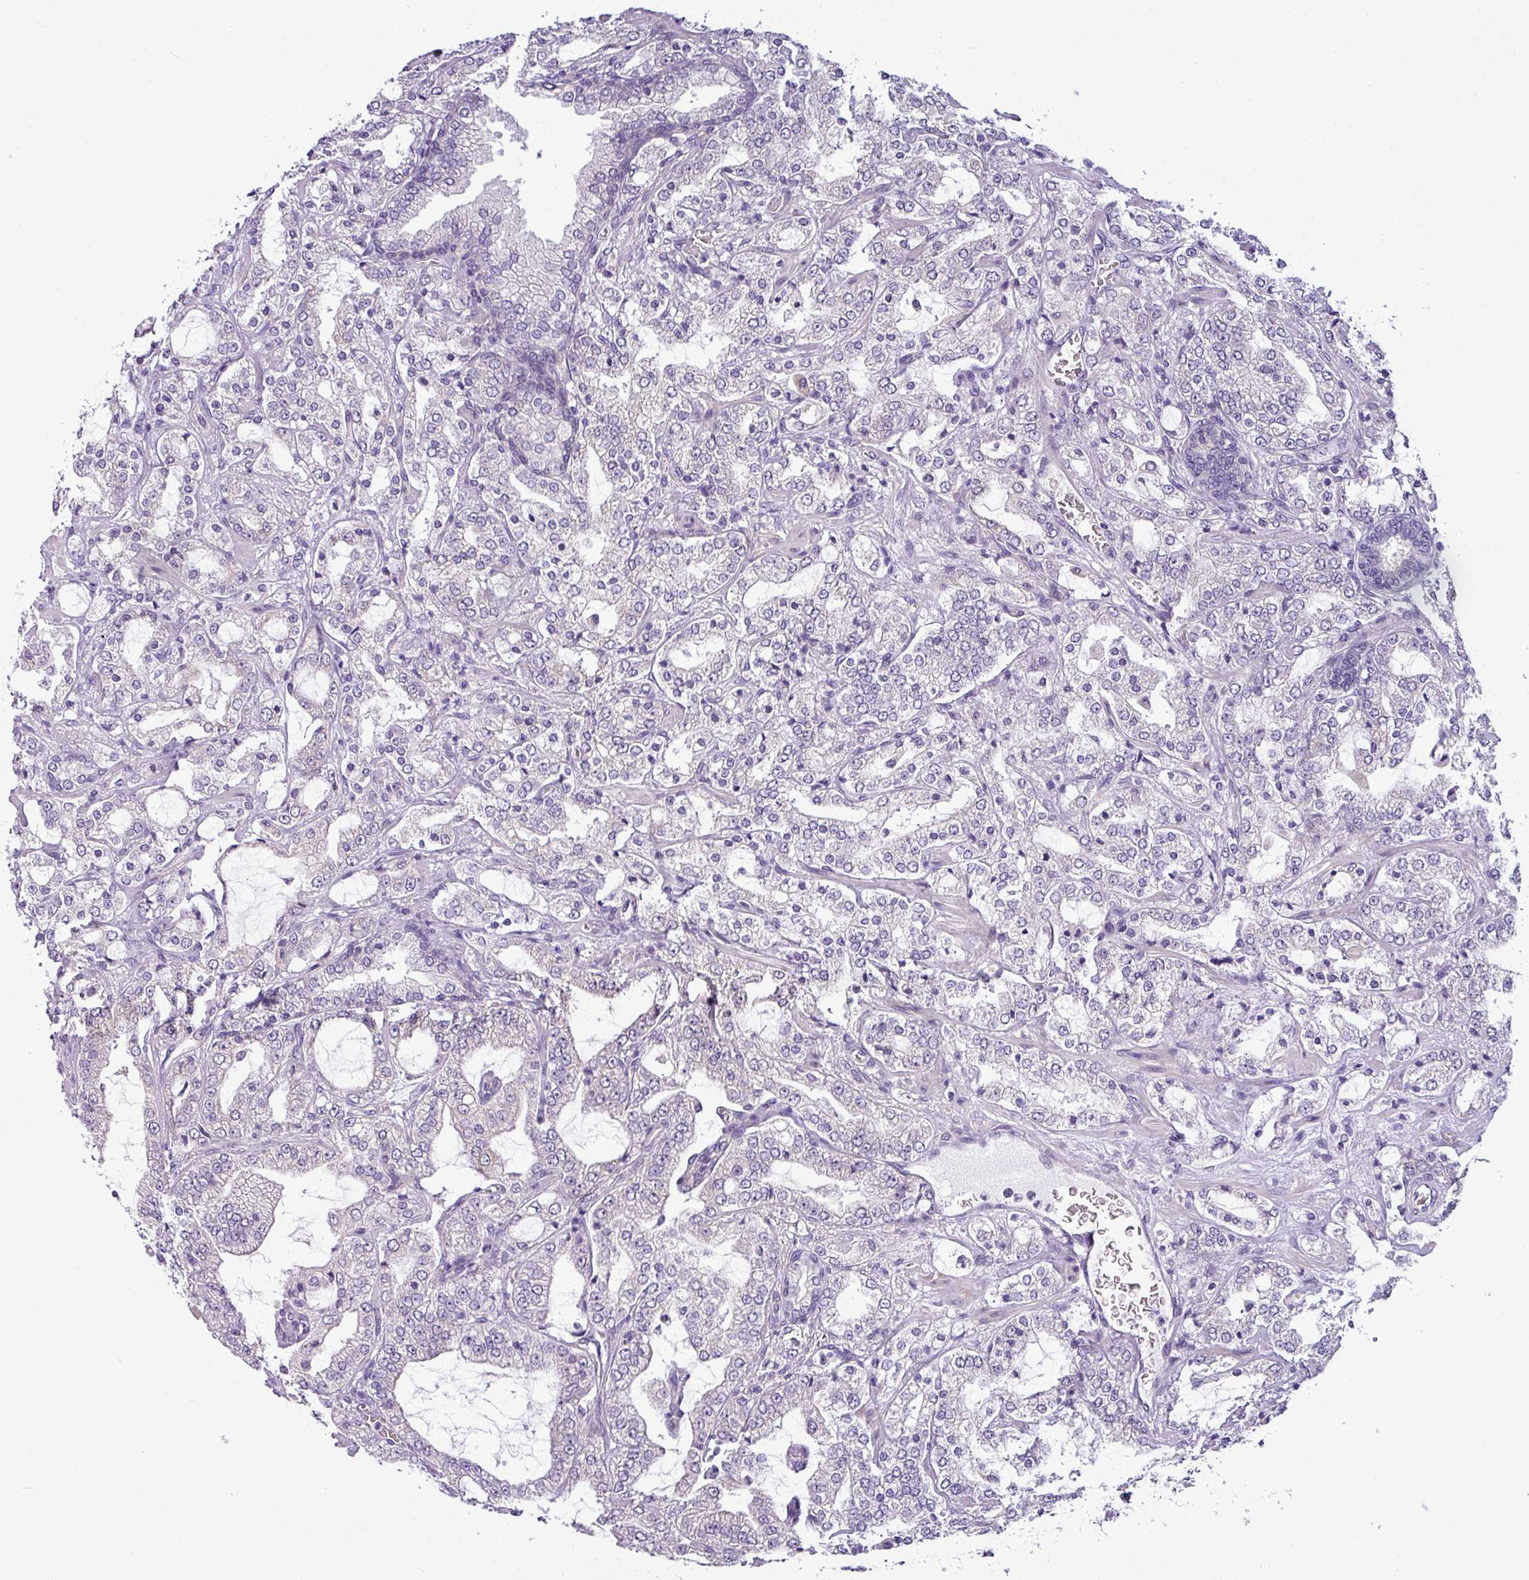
{"staining": {"intensity": "negative", "quantity": "none", "location": "none"}, "tissue": "prostate cancer", "cell_type": "Tumor cells", "image_type": "cancer", "snomed": [{"axis": "morphology", "description": "Adenocarcinoma, High grade"}, {"axis": "topography", "description": "Prostate"}], "caption": "An image of human prostate cancer (adenocarcinoma (high-grade)) is negative for staining in tumor cells.", "gene": "TOR1AIP2", "patient": {"sex": "male", "age": 64}}